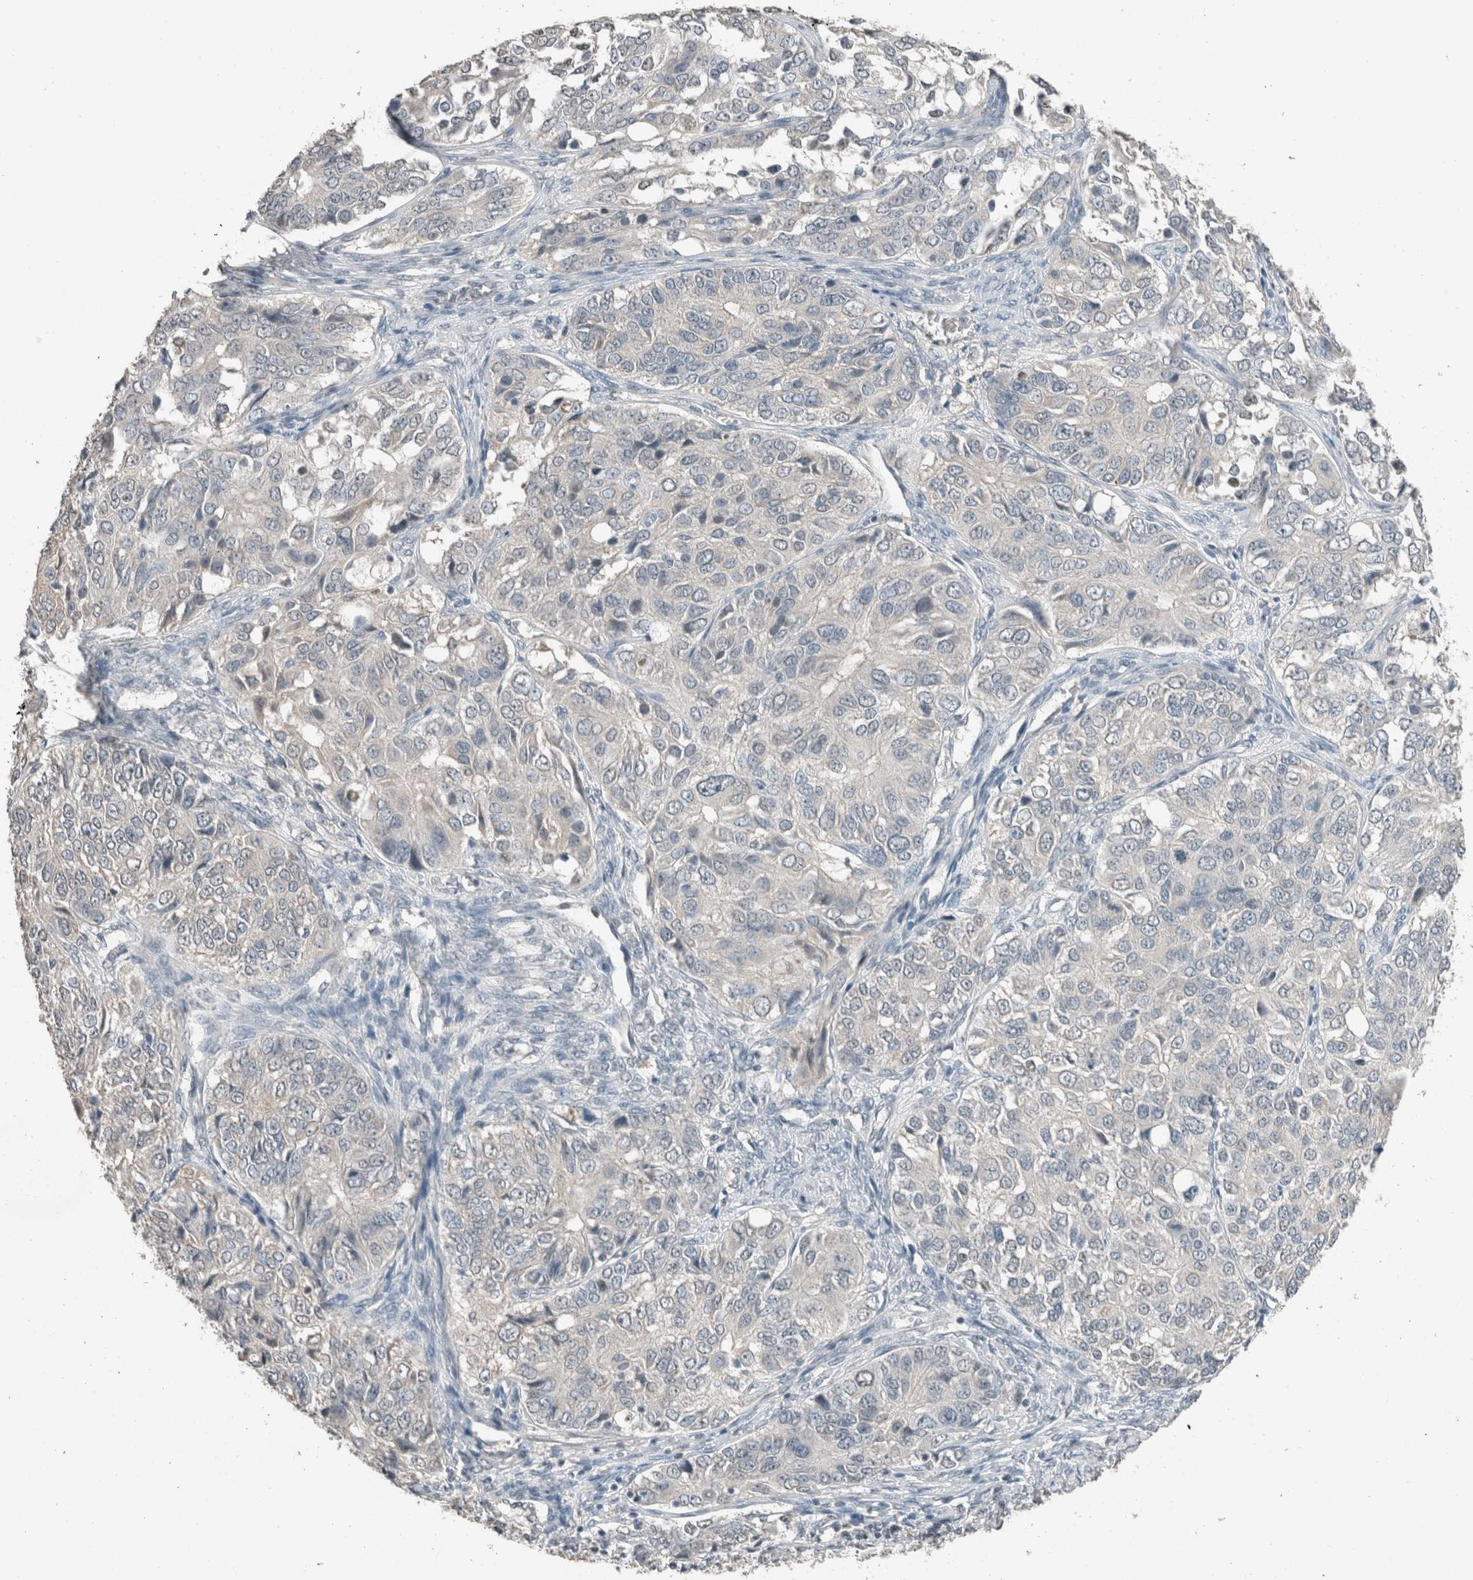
{"staining": {"intensity": "negative", "quantity": "none", "location": "none"}, "tissue": "ovarian cancer", "cell_type": "Tumor cells", "image_type": "cancer", "snomed": [{"axis": "morphology", "description": "Carcinoma, endometroid"}, {"axis": "topography", "description": "Ovary"}], "caption": "IHC of ovarian cancer reveals no staining in tumor cells.", "gene": "ACVR2B", "patient": {"sex": "female", "age": 51}}